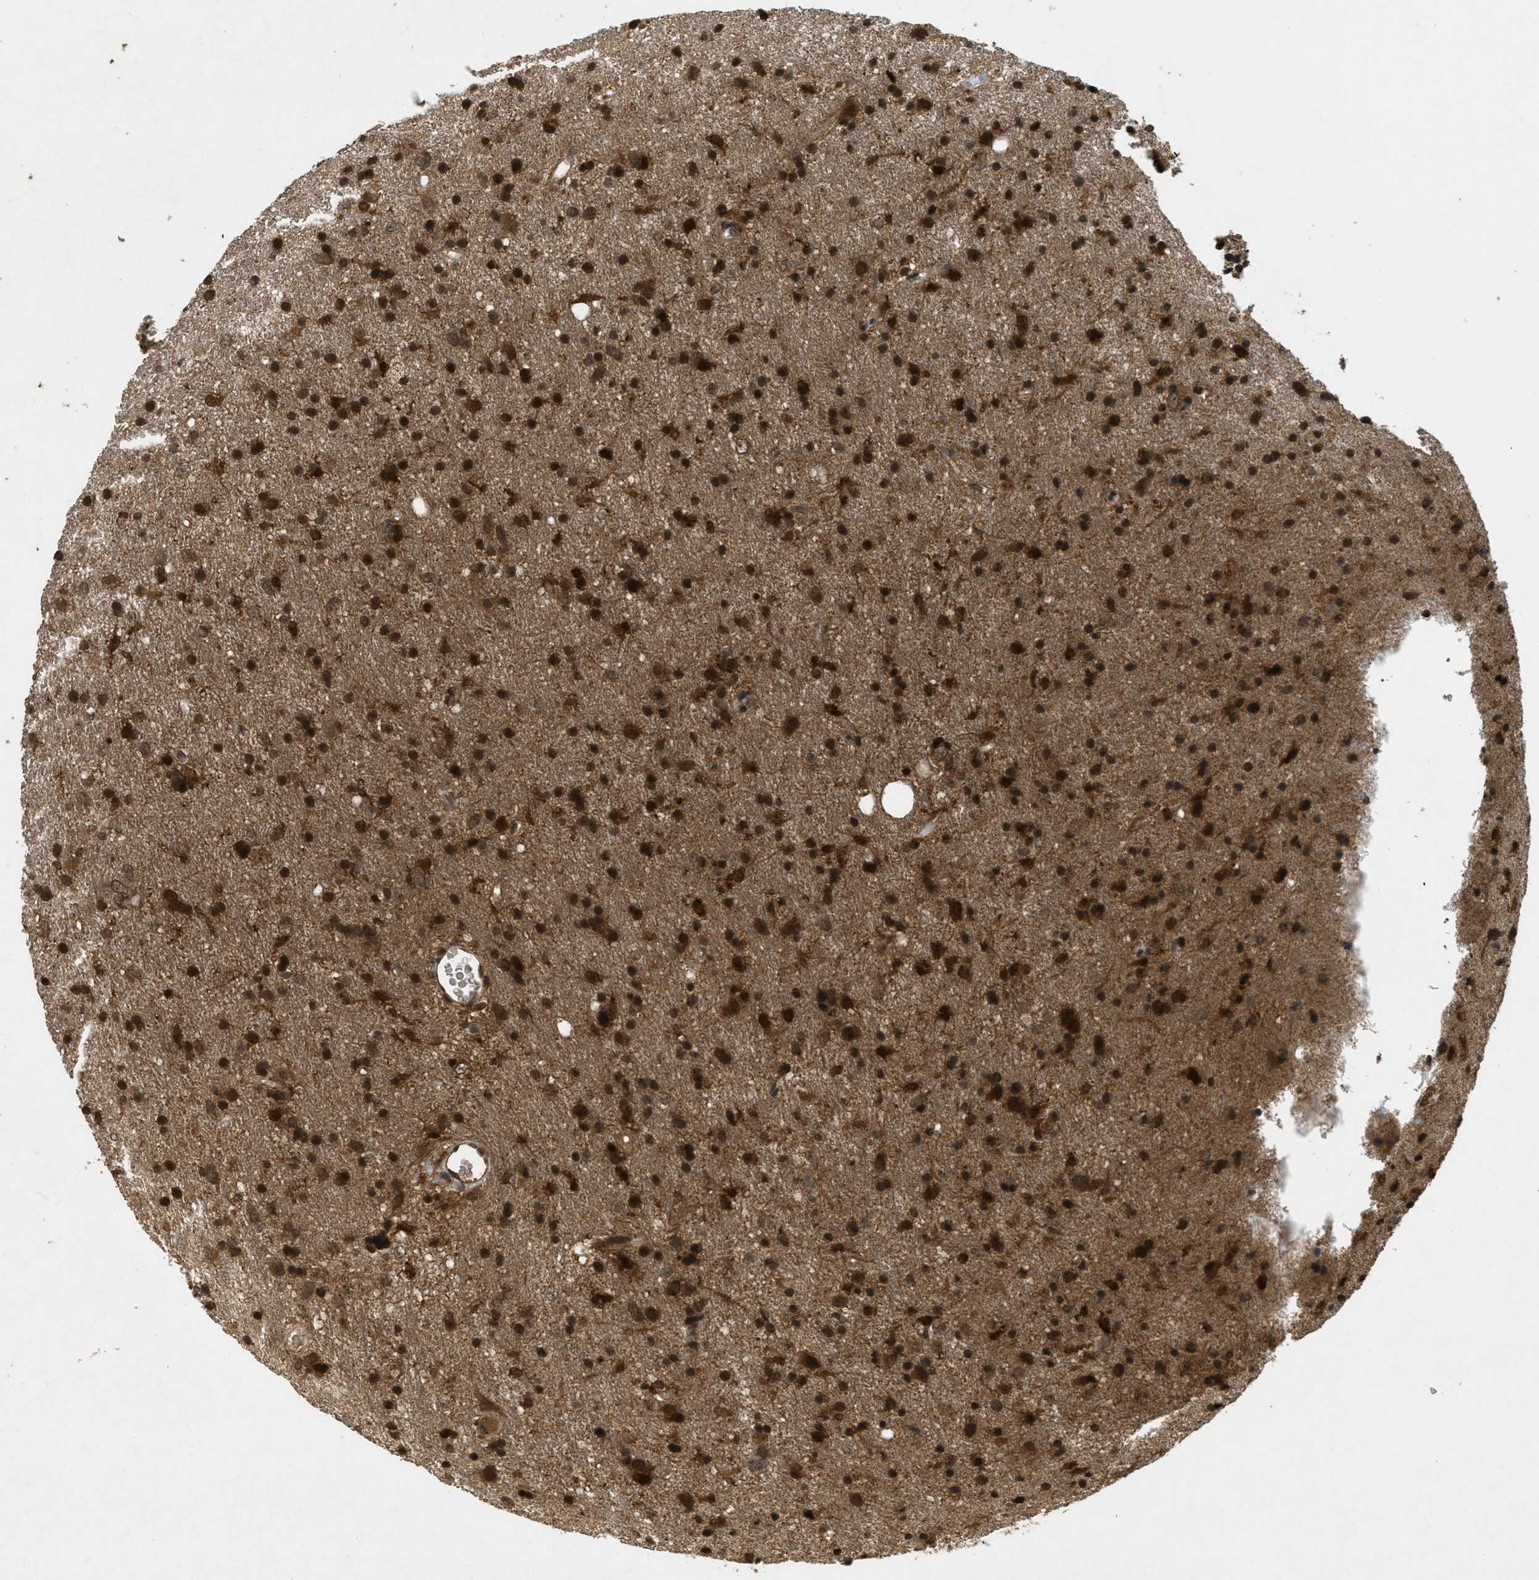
{"staining": {"intensity": "strong", "quantity": ">75%", "location": "cytoplasmic/membranous,nuclear"}, "tissue": "glioma", "cell_type": "Tumor cells", "image_type": "cancer", "snomed": [{"axis": "morphology", "description": "Glioma, malignant, Low grade"}, {"axis": "topography", "description": "Brain"}], "caption": "Human malignant glioma (low-grade) stained with a protein marker demonstrates strong staining in tumor cells.", "gene": "ATG7", "patient": {"sex": "male", "age": 77}}